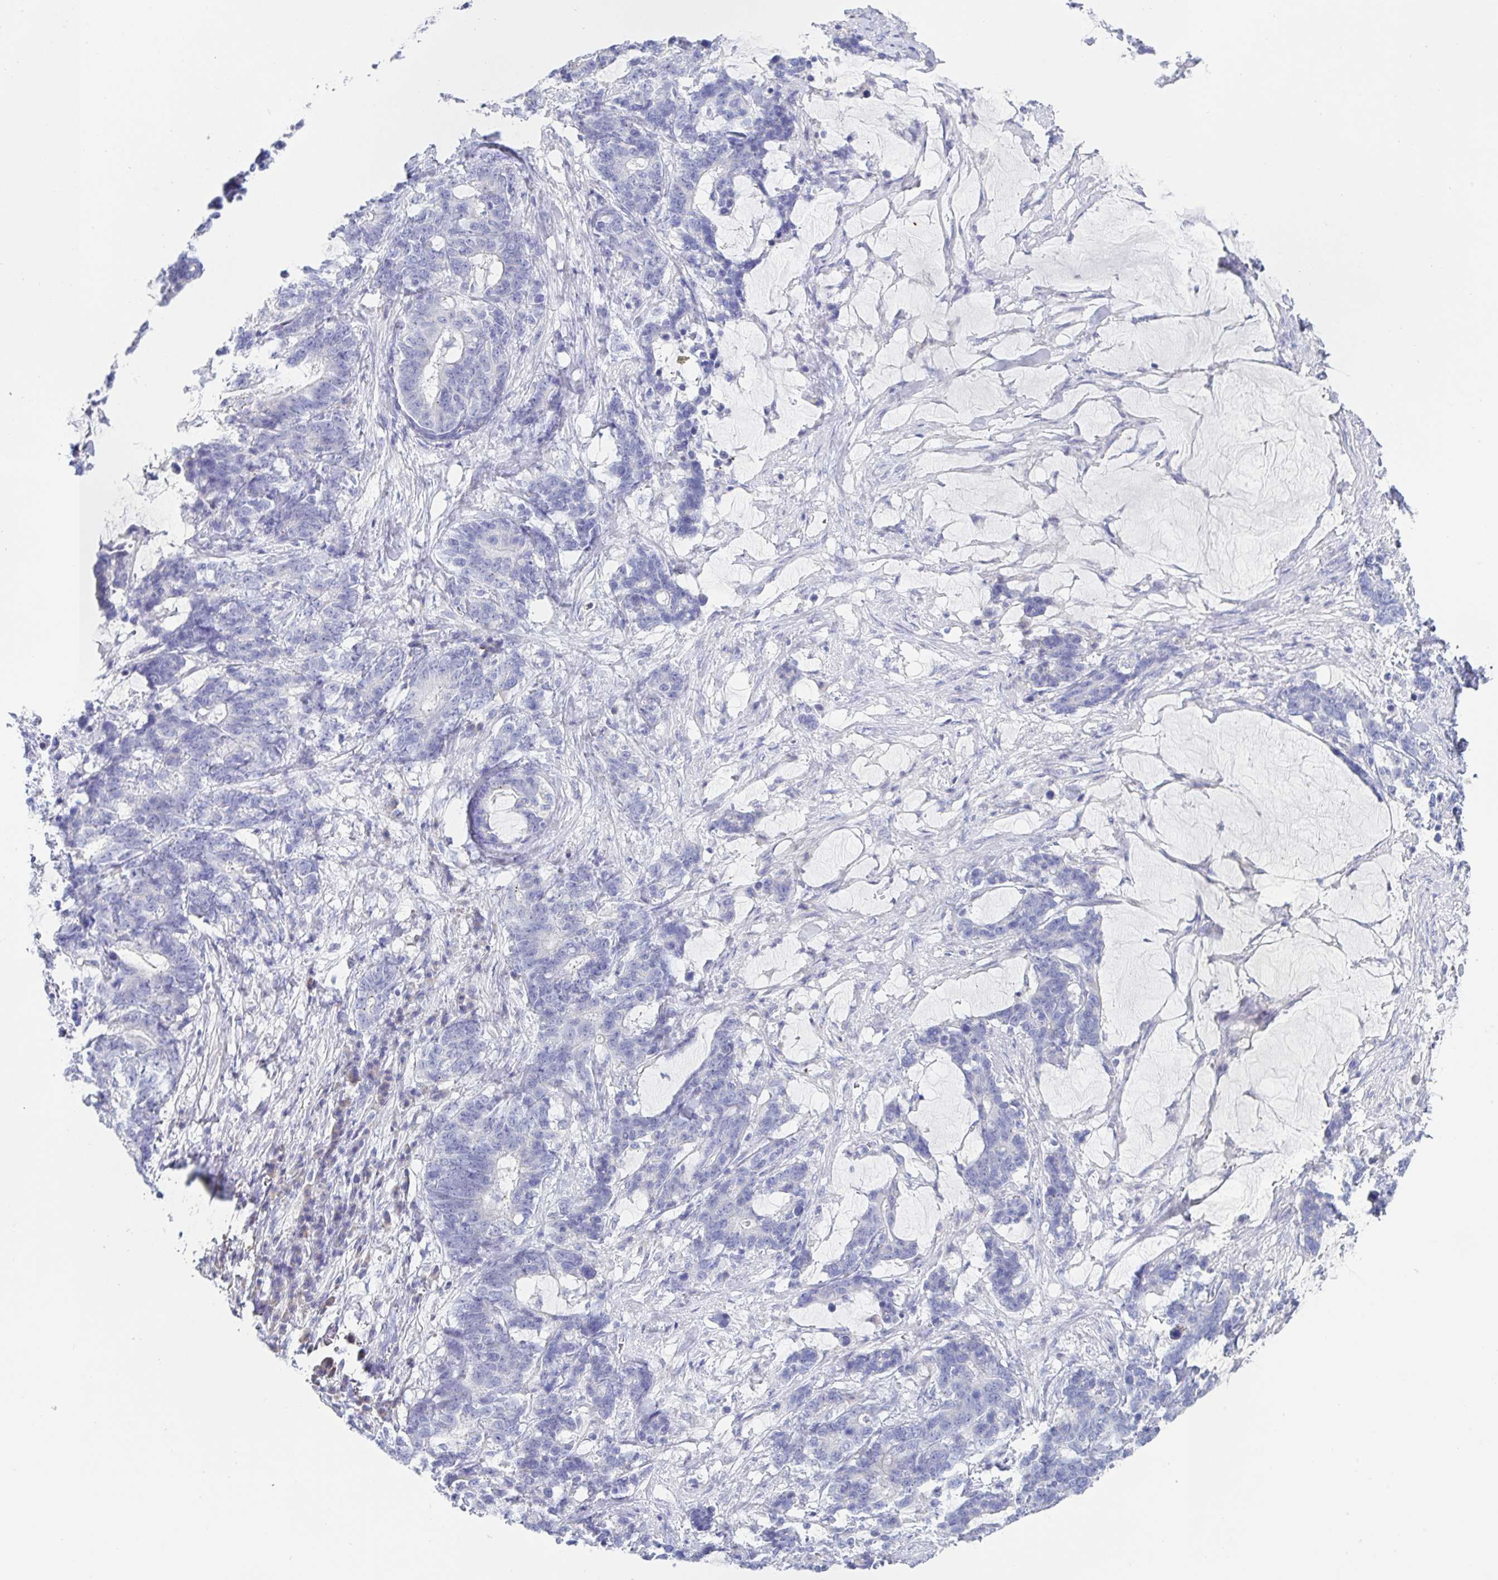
{"staining": {"intensity": "negative", "quantity": "none", "location": "none"}, "tissue": "stomach cancer", "cell_type": "Tumor cells", "image_type": "cancer", "snomed": [{"axis": "morphology", "description": "Normal tissue, NOS"}, {"axis": "morphology", "description": "Adenocarcinoma, NOS"}, {"axis": "topography", "description": "Stomach"}], "caption": "This is an immunohistochemistry (IHC) photomicrograph of stomach adenocarcinoma. There is no staining in tumor cells.", "gene": "SIAH3", "patient": {"sex": "female", "age": 64}}